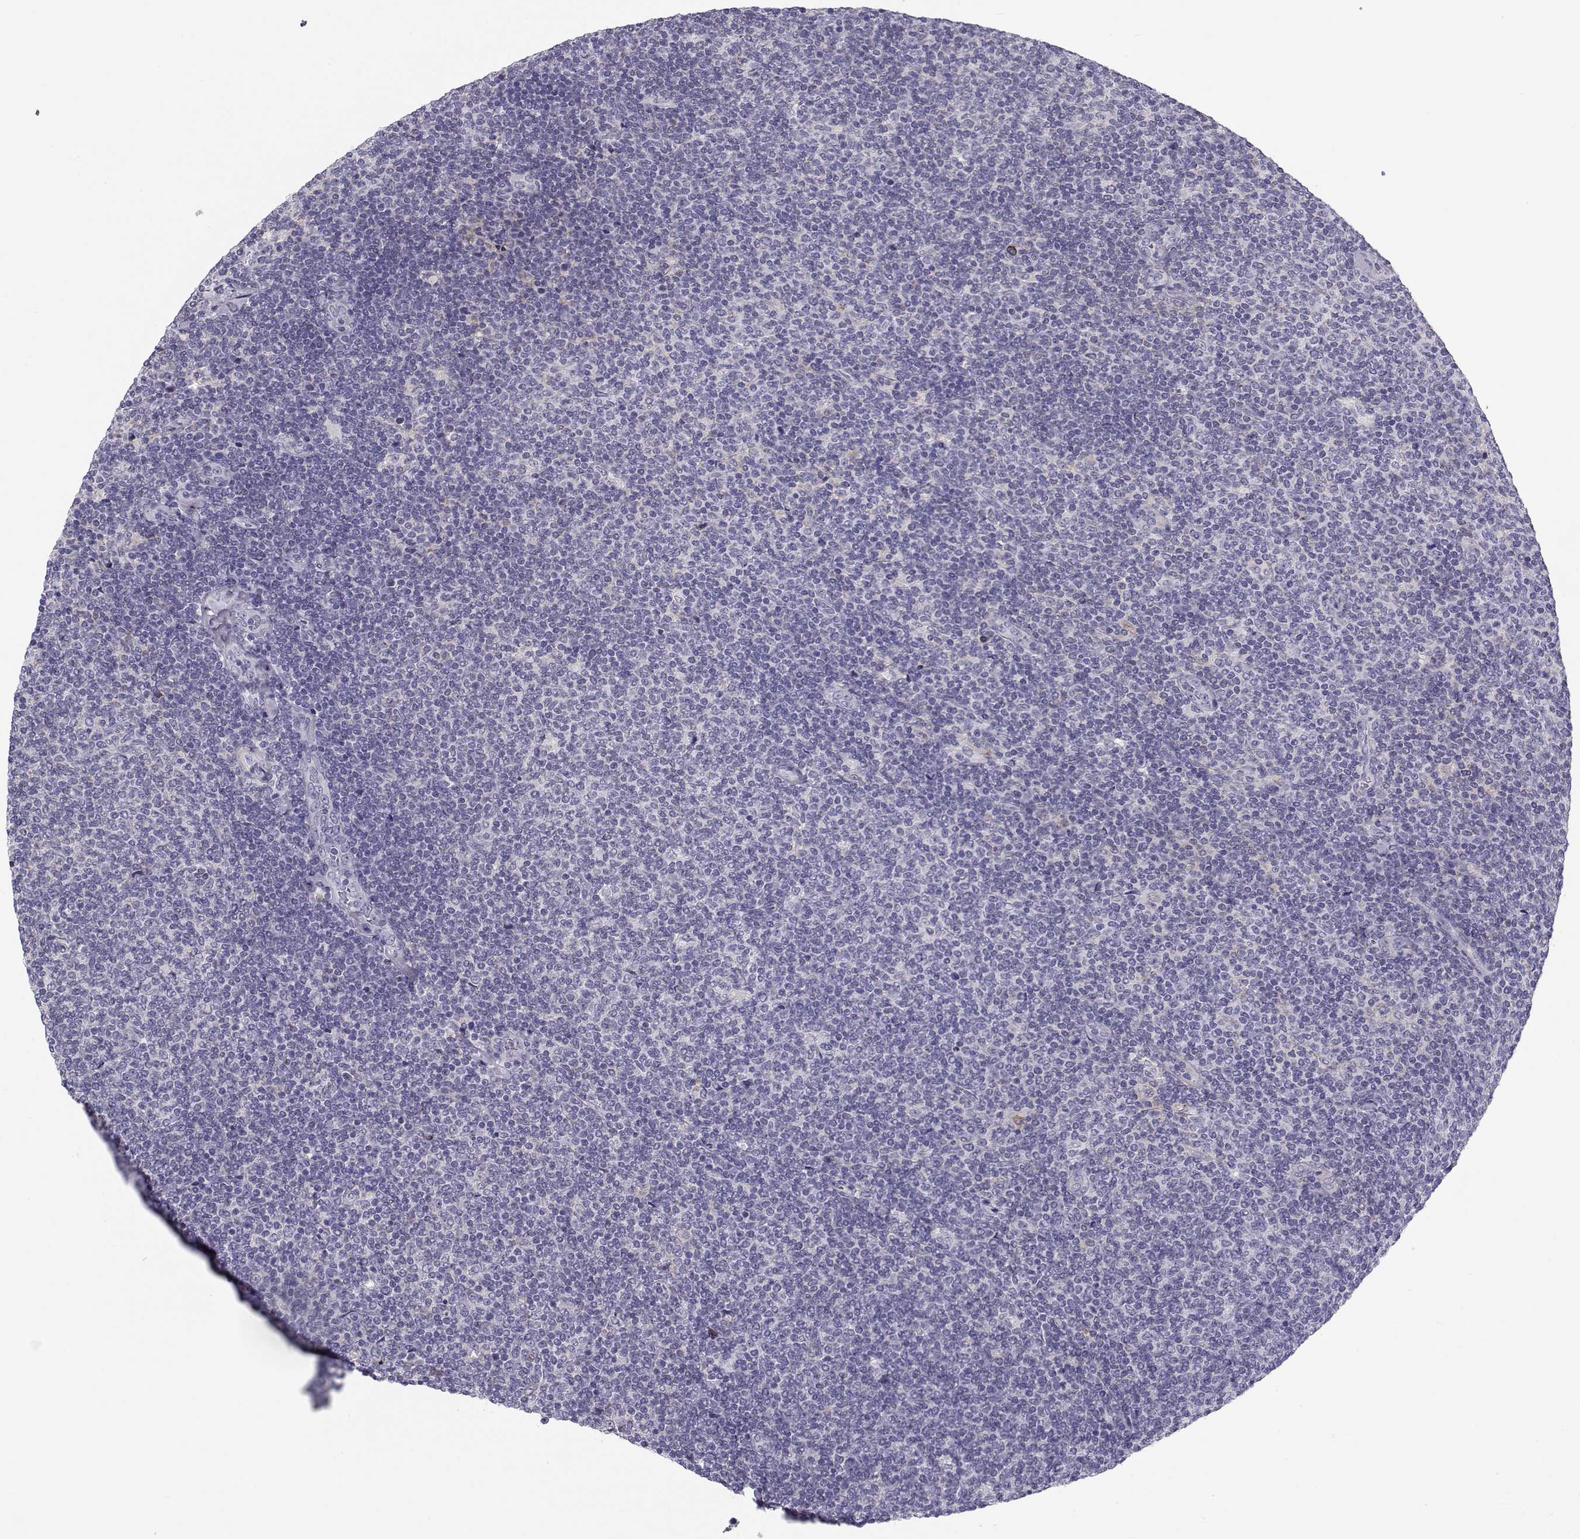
{"staining": {"intensity": "negative", "quantity": "none", "location": "none"}, "tissue": "lymphoma", "cell_type": "Tumor cells", "image_type": "cancer", "snomed": [{"axis": "morphology", "description": "Malignant lymphoma, non-Hodgkin's type, Low grade"}, {"axis": "topography", "description": "Lymph node"}], "caption": "The histopathology image displays no significant staining in tumor cells of lymphoma. The staining was performed using DAB (3,3'-diaminobenzidine) to visualize the protein expression in brown, while the nuclei were stained in blue with hematoxylin (Magnification: 20x).", "gene": "CREB3L3", "patient": {"sex": "male", "age": 52}}